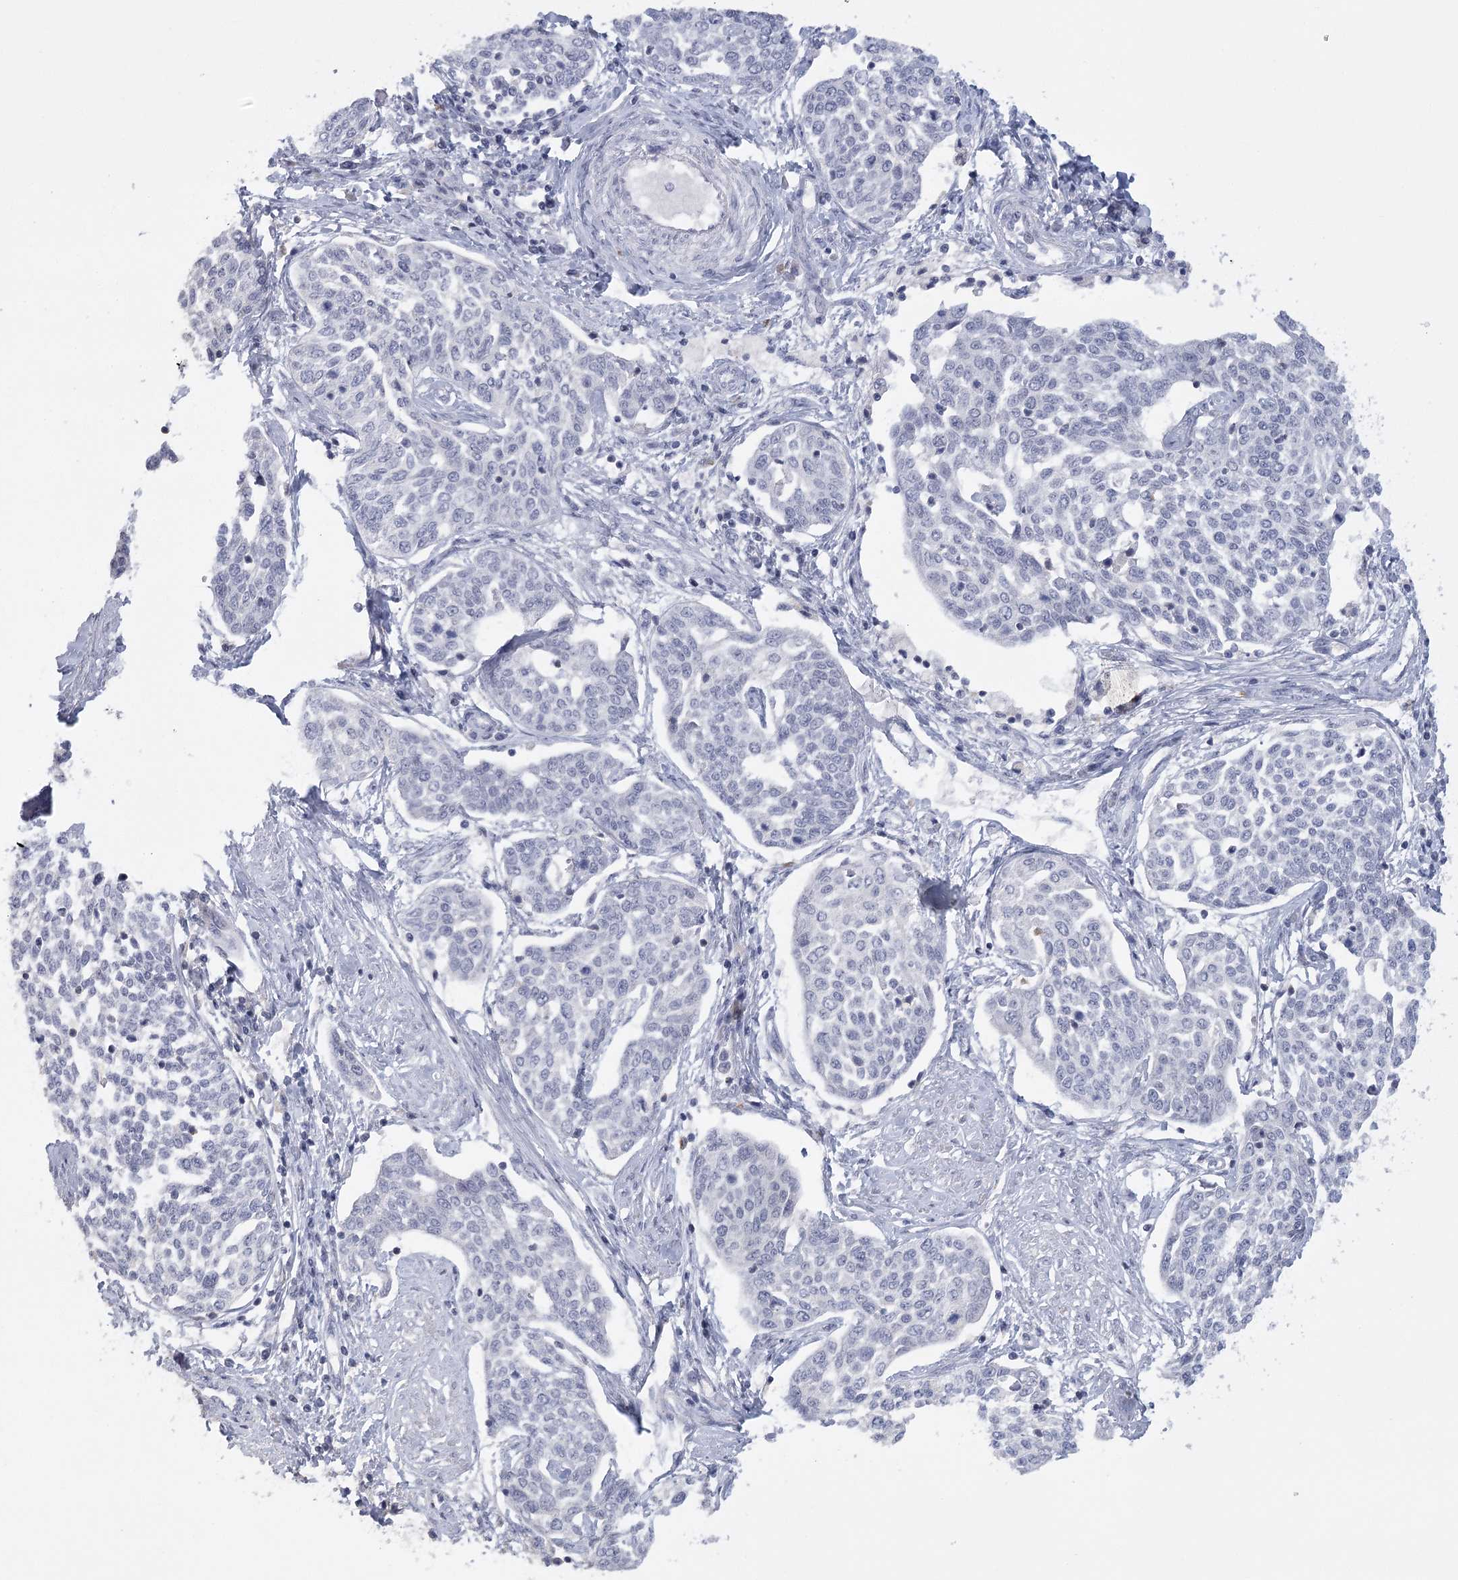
{"staining": {"intensity": "negative", "quantity": "none", "location": "none"}, "tissue": "cervical cancer", "cell_type": "Tumor cells", "image_type": "cancer", "snomed": [{"axis": "morphology", "description": "Squamous cell carcinoma, NOS"}, {"axis": "topography", "description": "Cervix"}], "caption": "Immunohistochemistry (IHC) histopathology image of neoplastic tissue: human cervical cancer stained with DAB exhibits no significant protein staining in tumor cells.", "gene": "FAM76B", "patient": {"sex": "female", "age": 34}}